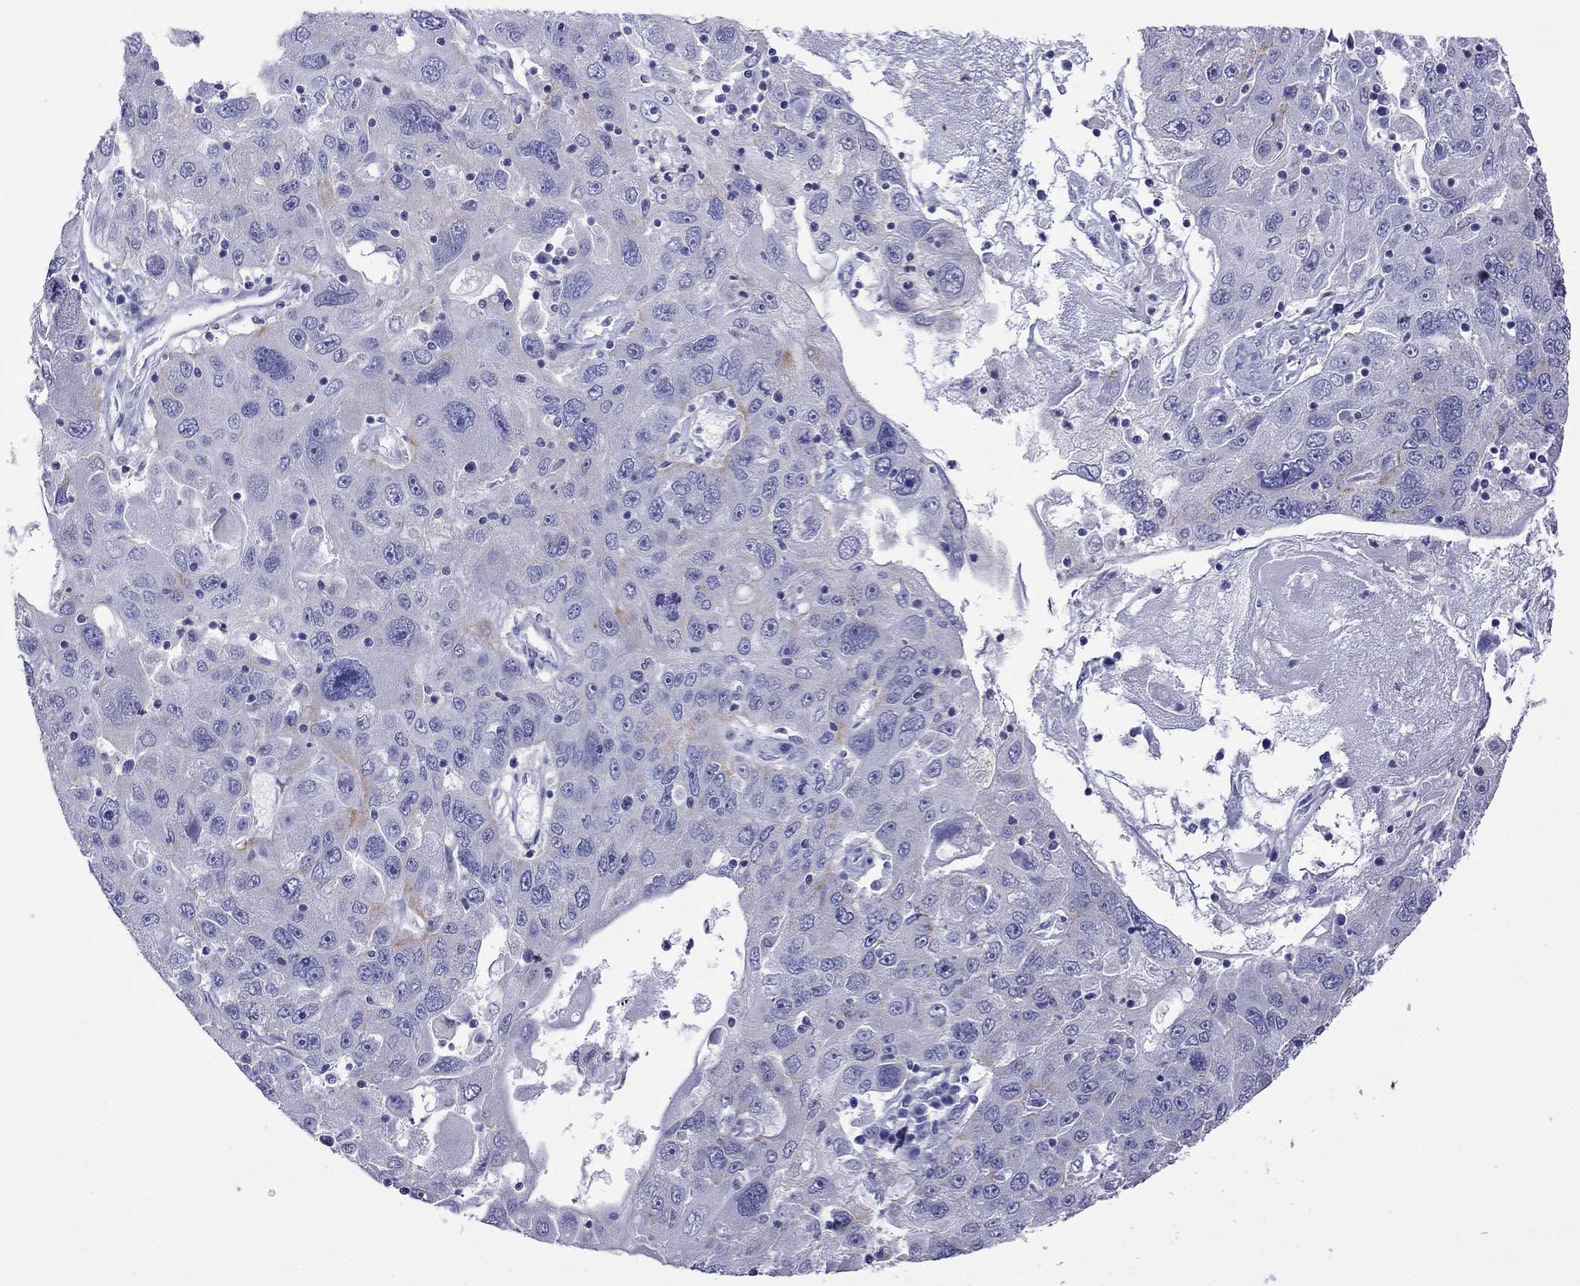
{"staining": {"intensity": "negative", "quantity": "none", "location": "none"}, "tissue": "stomach cancer", "cell_type": "Tumor cells", "image_type": "cancer", "snomed": [{"axis": "morphology", "description": "Adenocarcinoma, NOS"}, {"axis": "topography", "description": "Stomach"}], "caption": "Tumor cells are negative for brown protein staining in adenocarcinoma (stomach).", "gene": "MPZ", "patient": {"sex": "male", "age": 56}}